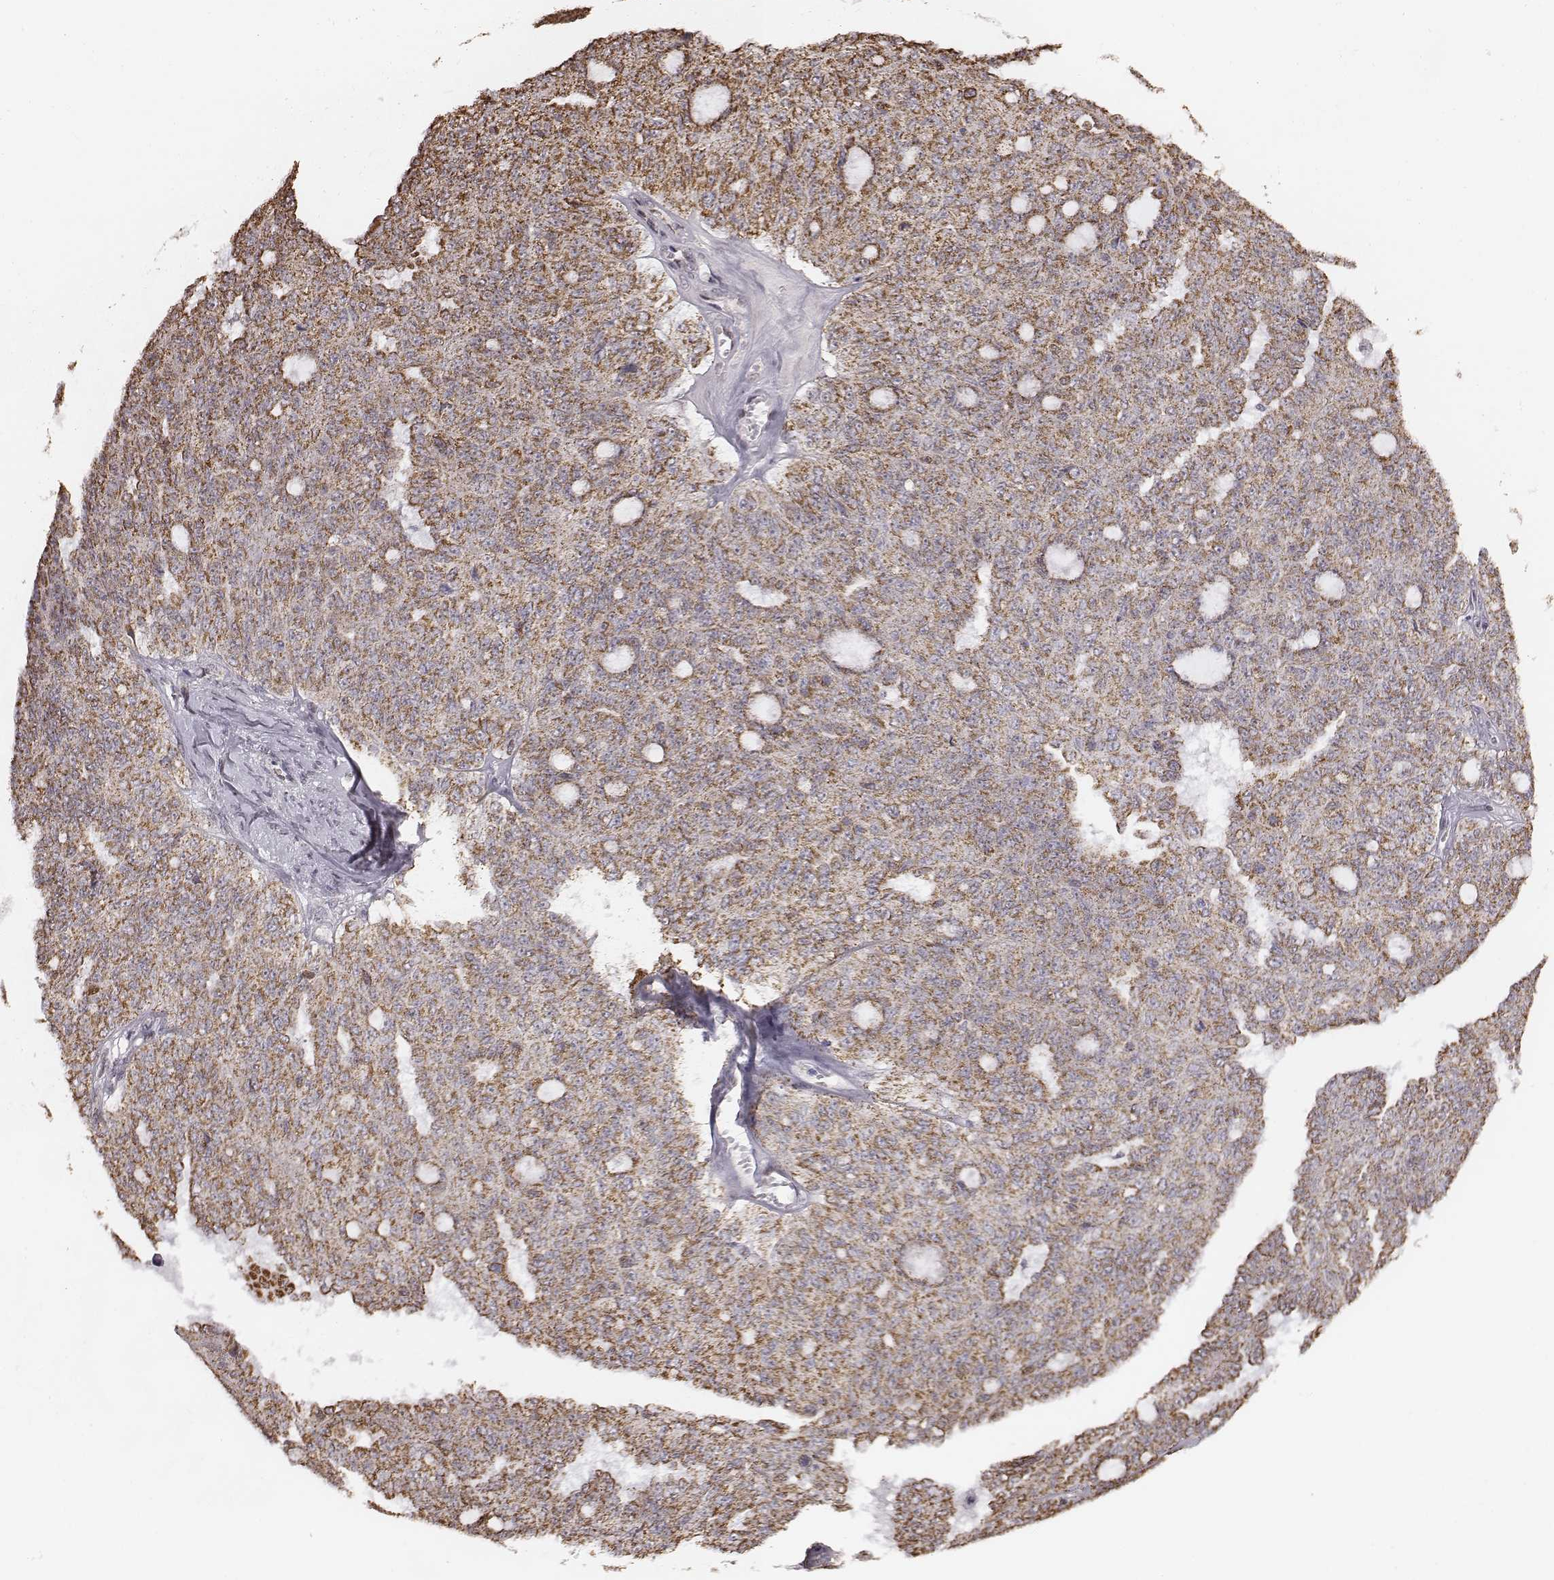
{"staining": {"intensity": "moderate", "quantity": ">75%", "location": "cytoplasmic/membranous"}, "tissue": "ovarian cancer", "cell_type": "Tumor cells", "image_type": "cancer", "snomed": [{"axis": "morphology", "description": "Cystadenocarcinoma, serous, NOS"}, {"axis": "topography", "description": "Ovary"}], "caption": "Immunohistochemical staining of human serous cystadenocarcinoma (ovarian) displays moderate cytoplasmic/membranous protein staining in approximately >75% of tumor cells. (IHC, brightfield microscopy, high magnification).", "gene": "ACOT2", "patient": {"sex": "female", "age": 71}}